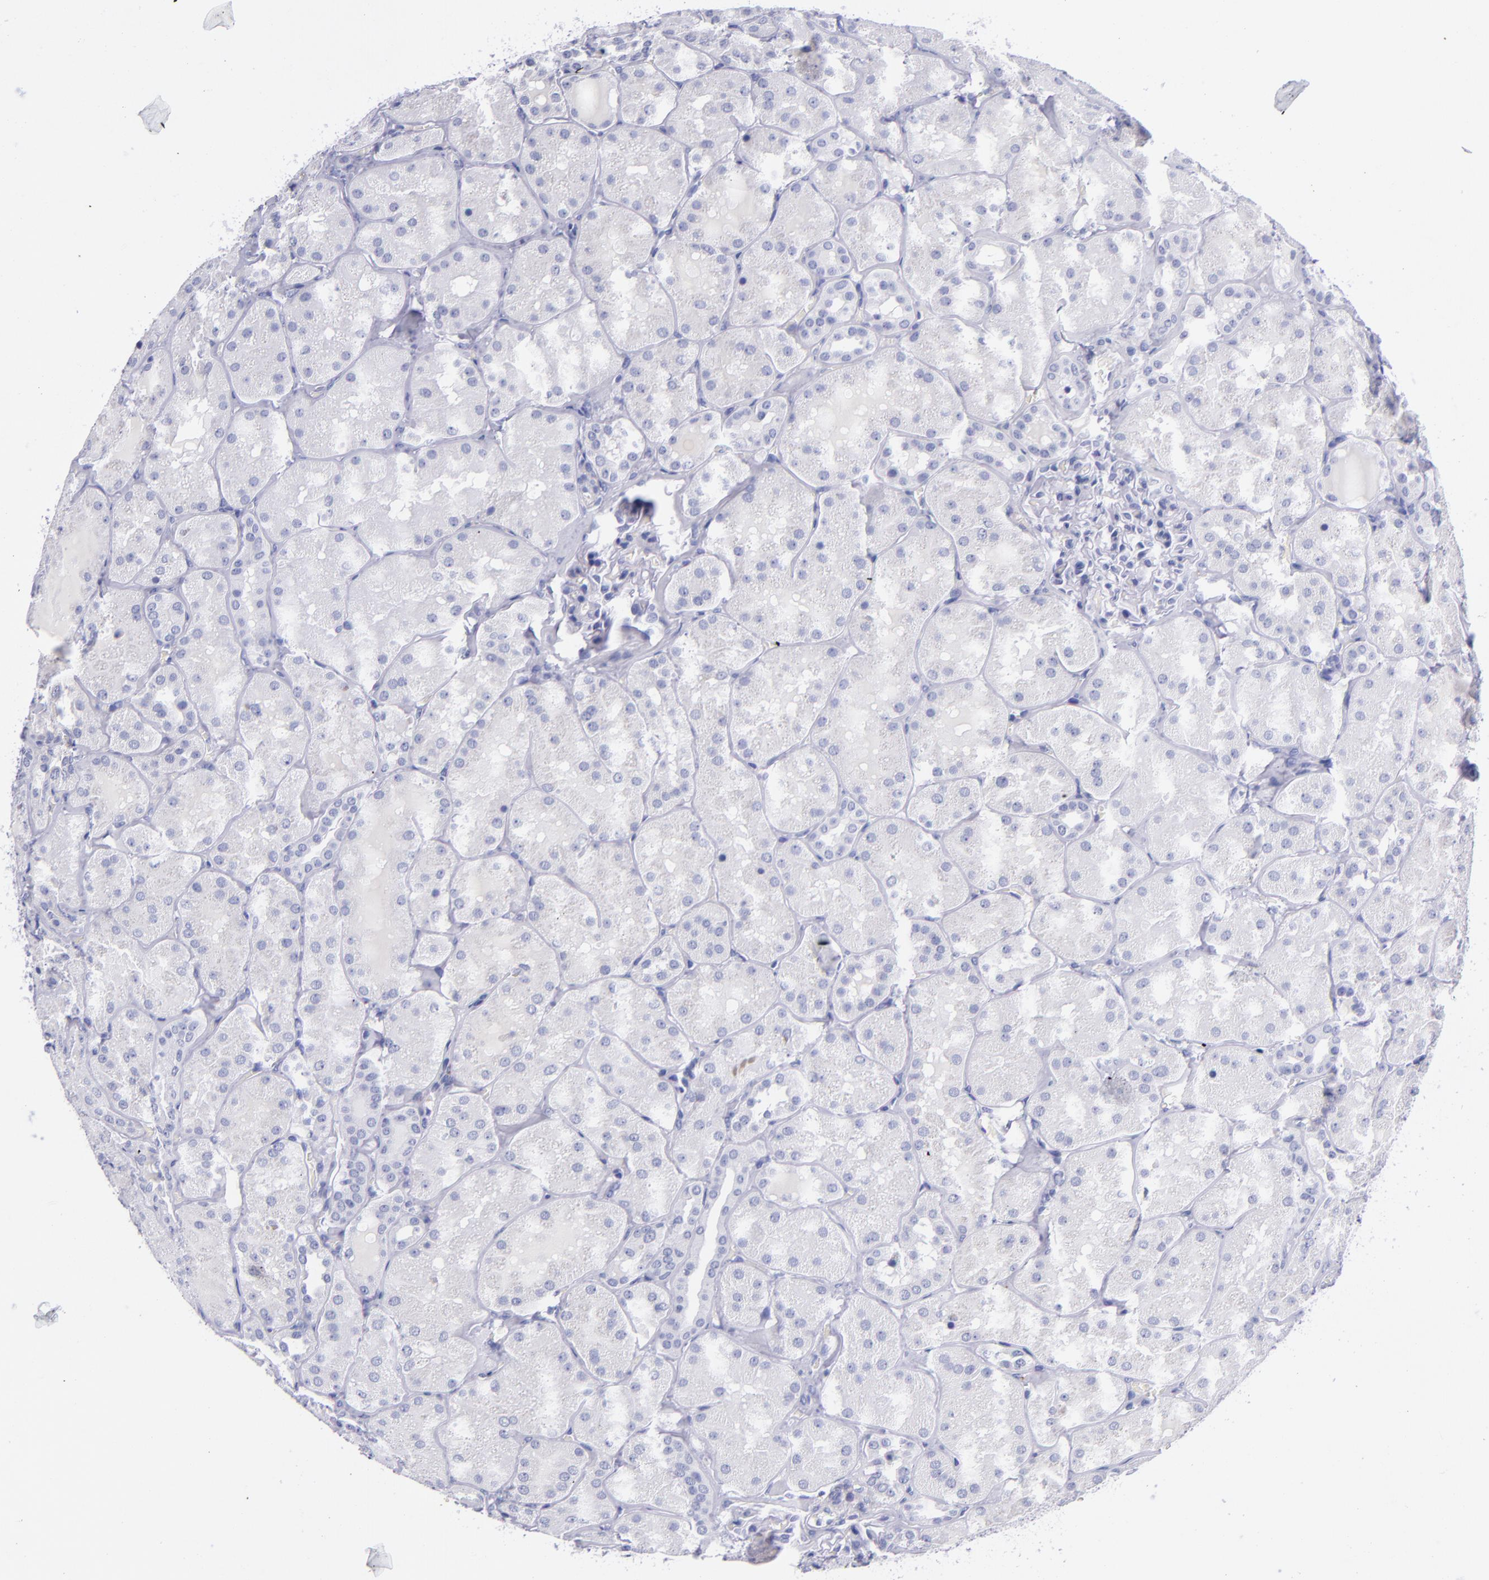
{"staining": {"intensity": "negative", "quantity": "none", "location": "none"}, "tissue": "kidney", "cell_type": "Cells in glomeruli", "image_type": "normal", "snomed": [{"axis": "morphology", "description": "Normal tissue, NOS"}, {"axis": "topography", "description": "Kidney"}], "caption": "Immunohistochemistry (IHC) of normal human kidney exhibits no expression in cells in glomeruli.", "gene": "SV2A", "patient": {"sex": "male", "age": 28}}